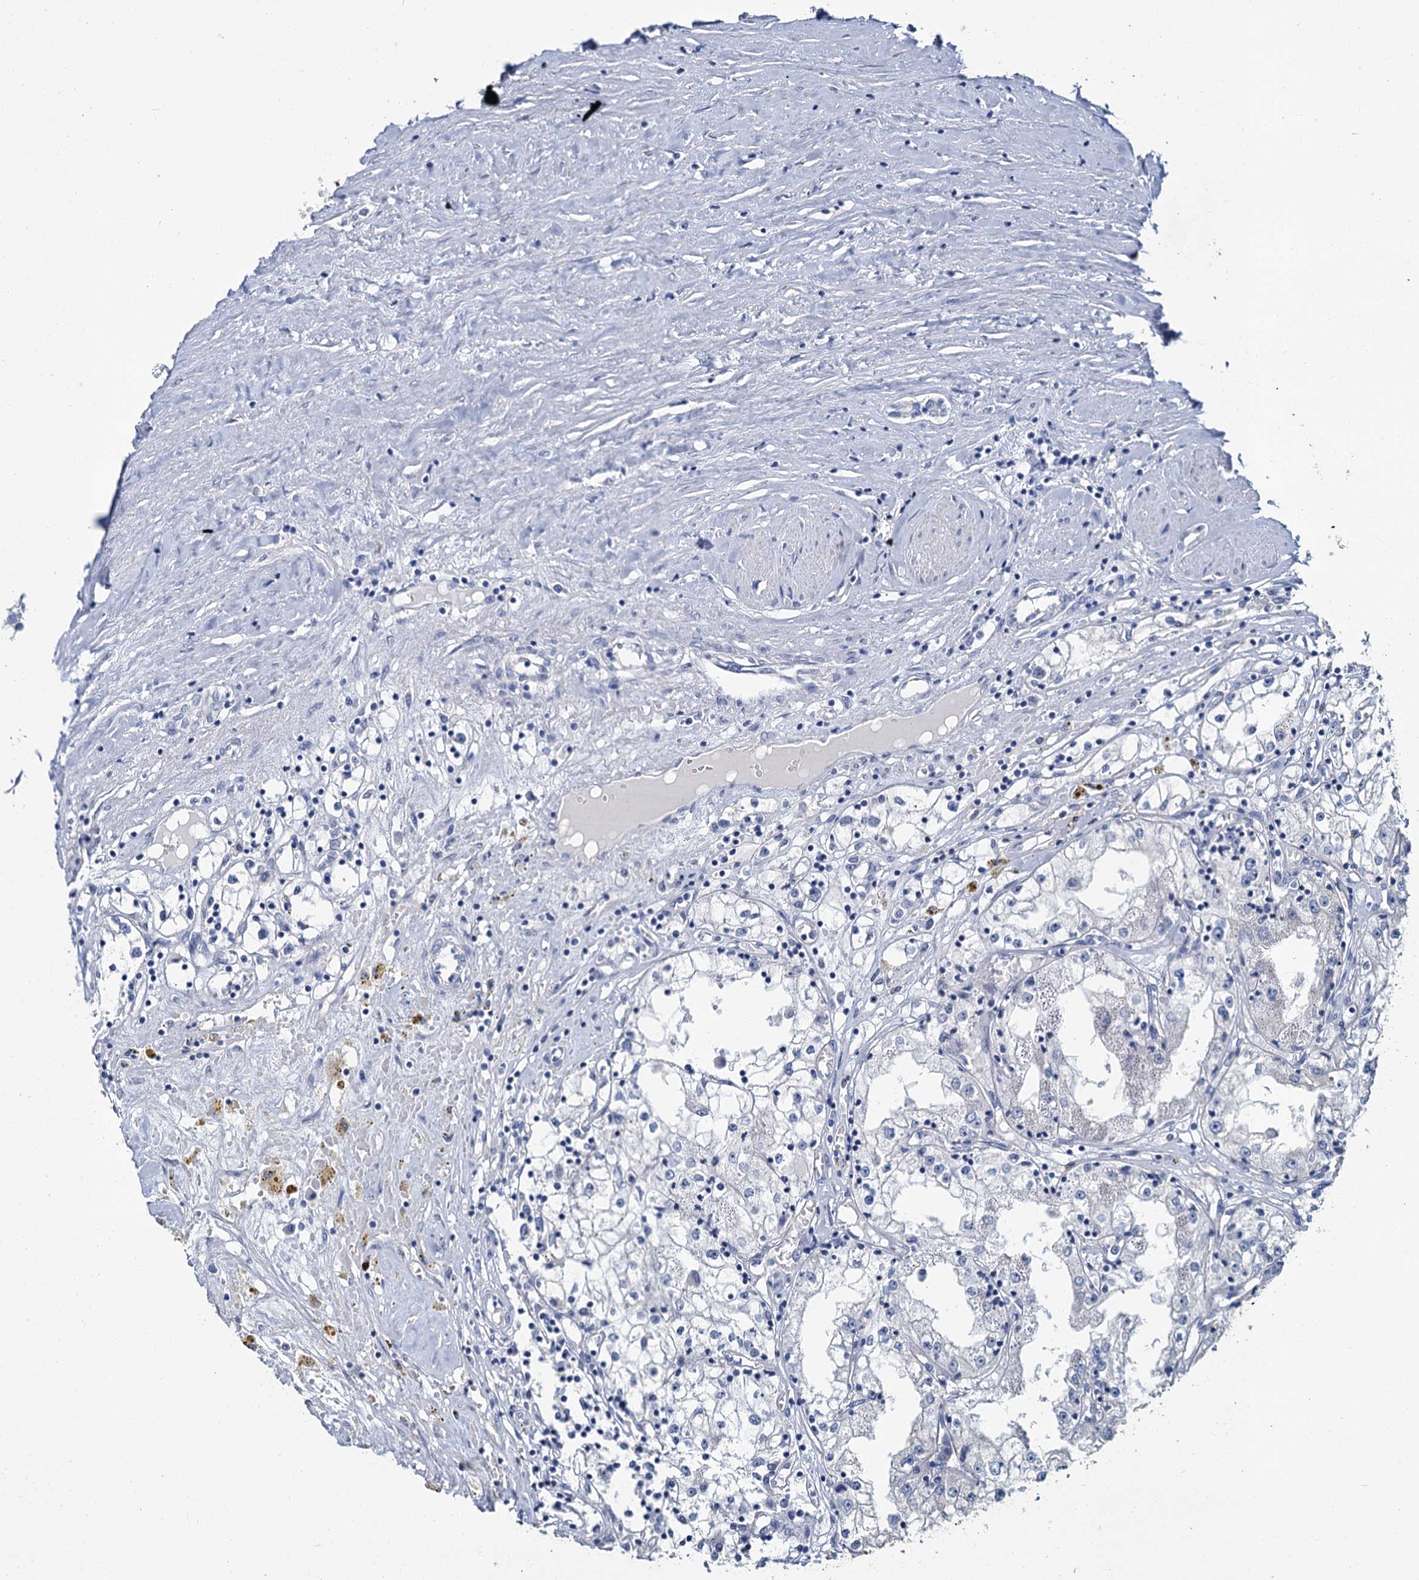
{"staining": {"intensity": "negative", "quantity": "none", "location": "none"}, "tissue": "renal cancer", "cell_type": "Tumor cells", "image_type": "cancer", "snomed": [{"axis": "morphology", "description": "Adenocarcinoma, NOS"}, {"axis": "topography", "description": "Kidney"}], "caption": "This photomicrograph is of renal adenocarcinoma stained with IHC to label a protein in brown with the nuclei are counter-stained blue. There is no expression in tumor cells. The staining was performed using DAB (3,3'-diaminobenzidine) to visualize the protein expression in brown, while the nuclei were stained in blue with hematoxylin (Magnification: 20x).", "gene": "SNCB", "patient": {"sex": "male", "age": 56}}